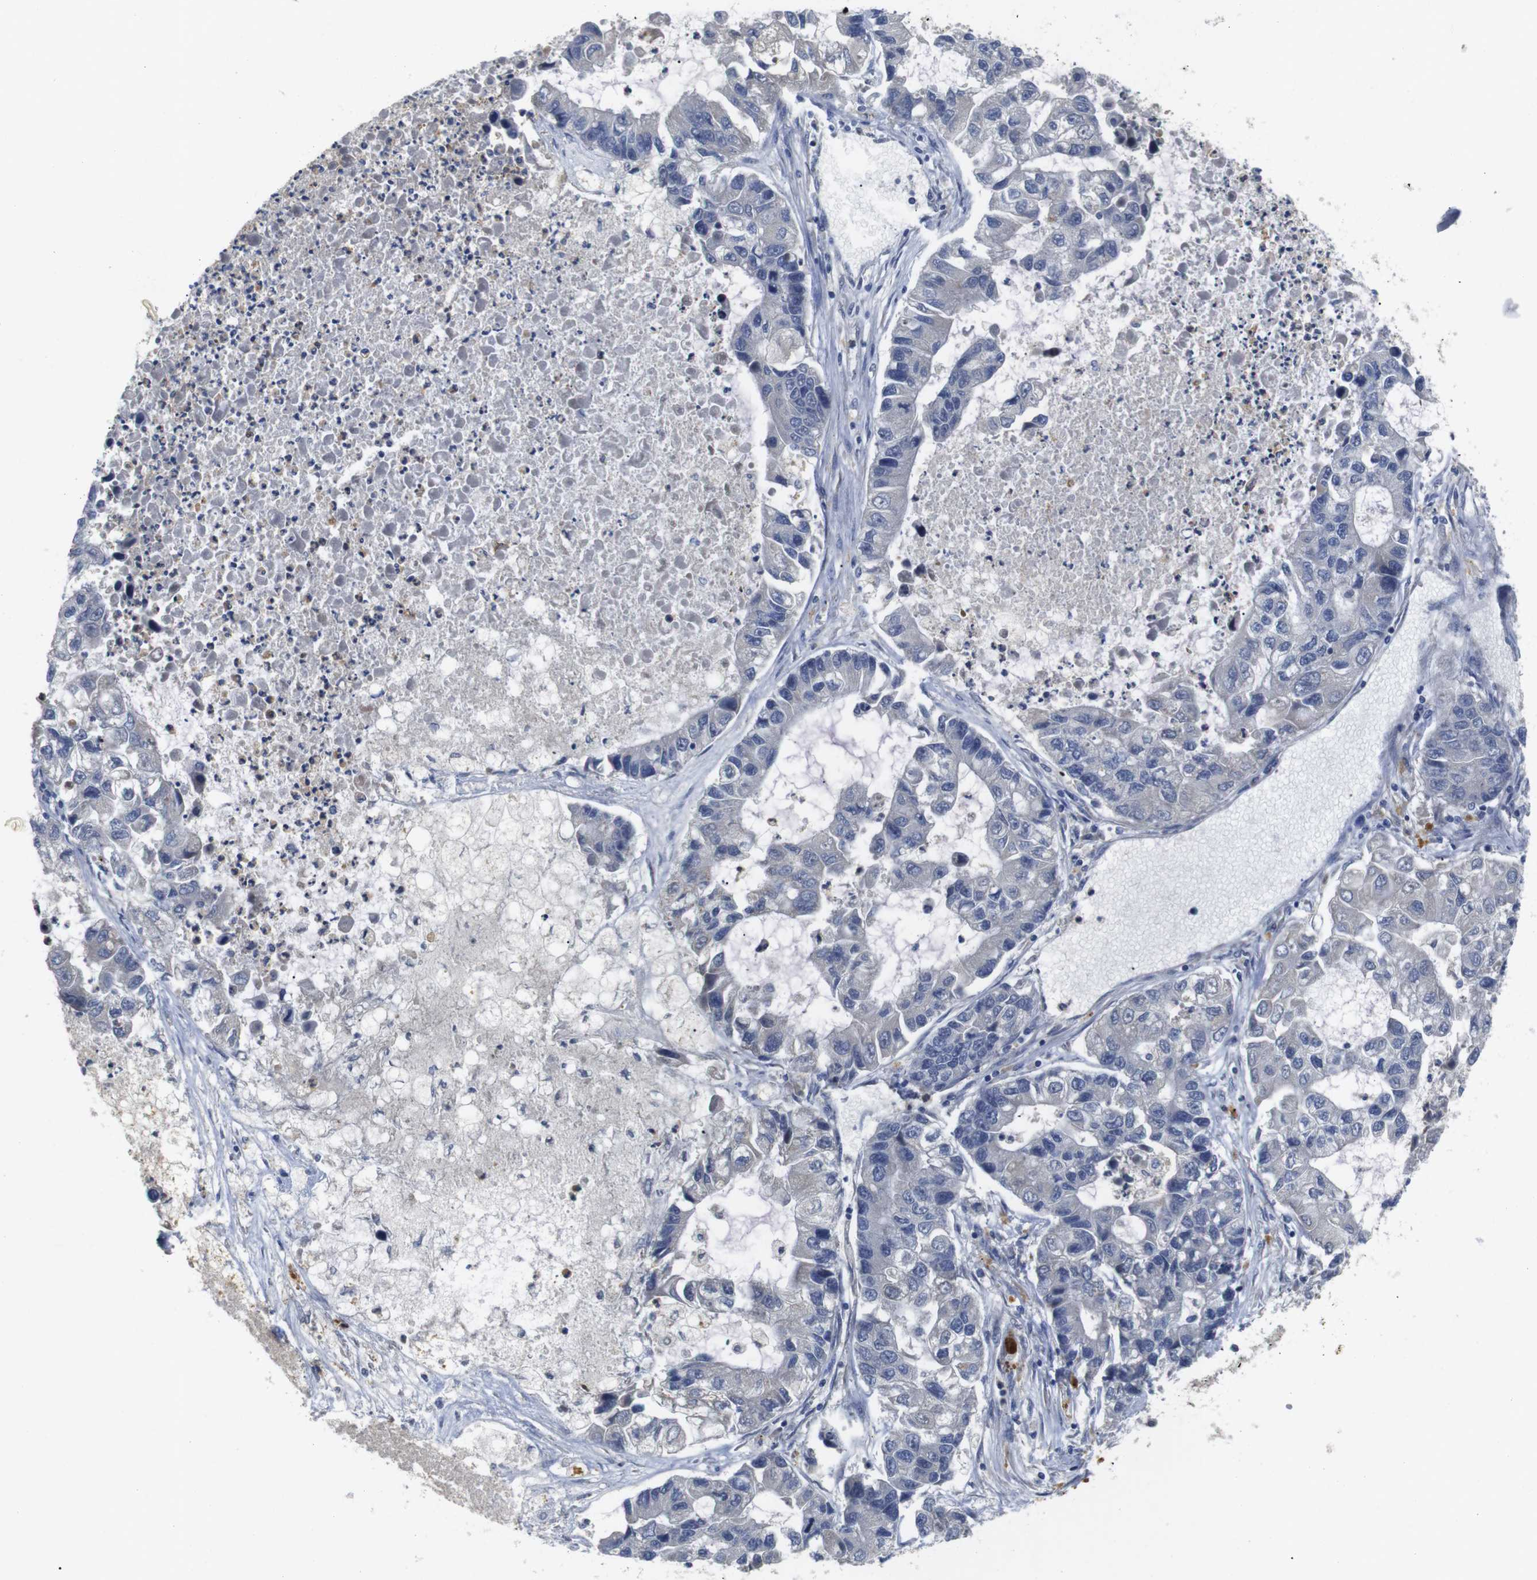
{"staining": {"intensity": "negative", "quantity": "none", "location": "none"}, "tissue": "lung cancer", "cell_type": "Tumor cells", "image_type": "cancer", "snomed": [{"axis": "morphology", "description": "Adenocarcinoma, NOS"}, {"axis": "topography", "description": "Lung"}], "caption": "An immunohistochemistry photomicrograph of lung cancer (adenocarcinoma) is shown. There is no staining in tumor cells of lung cancer (adenocarcinoma).", "gene": "FNTA", "patient": {"sex": "female", "age": 51}}